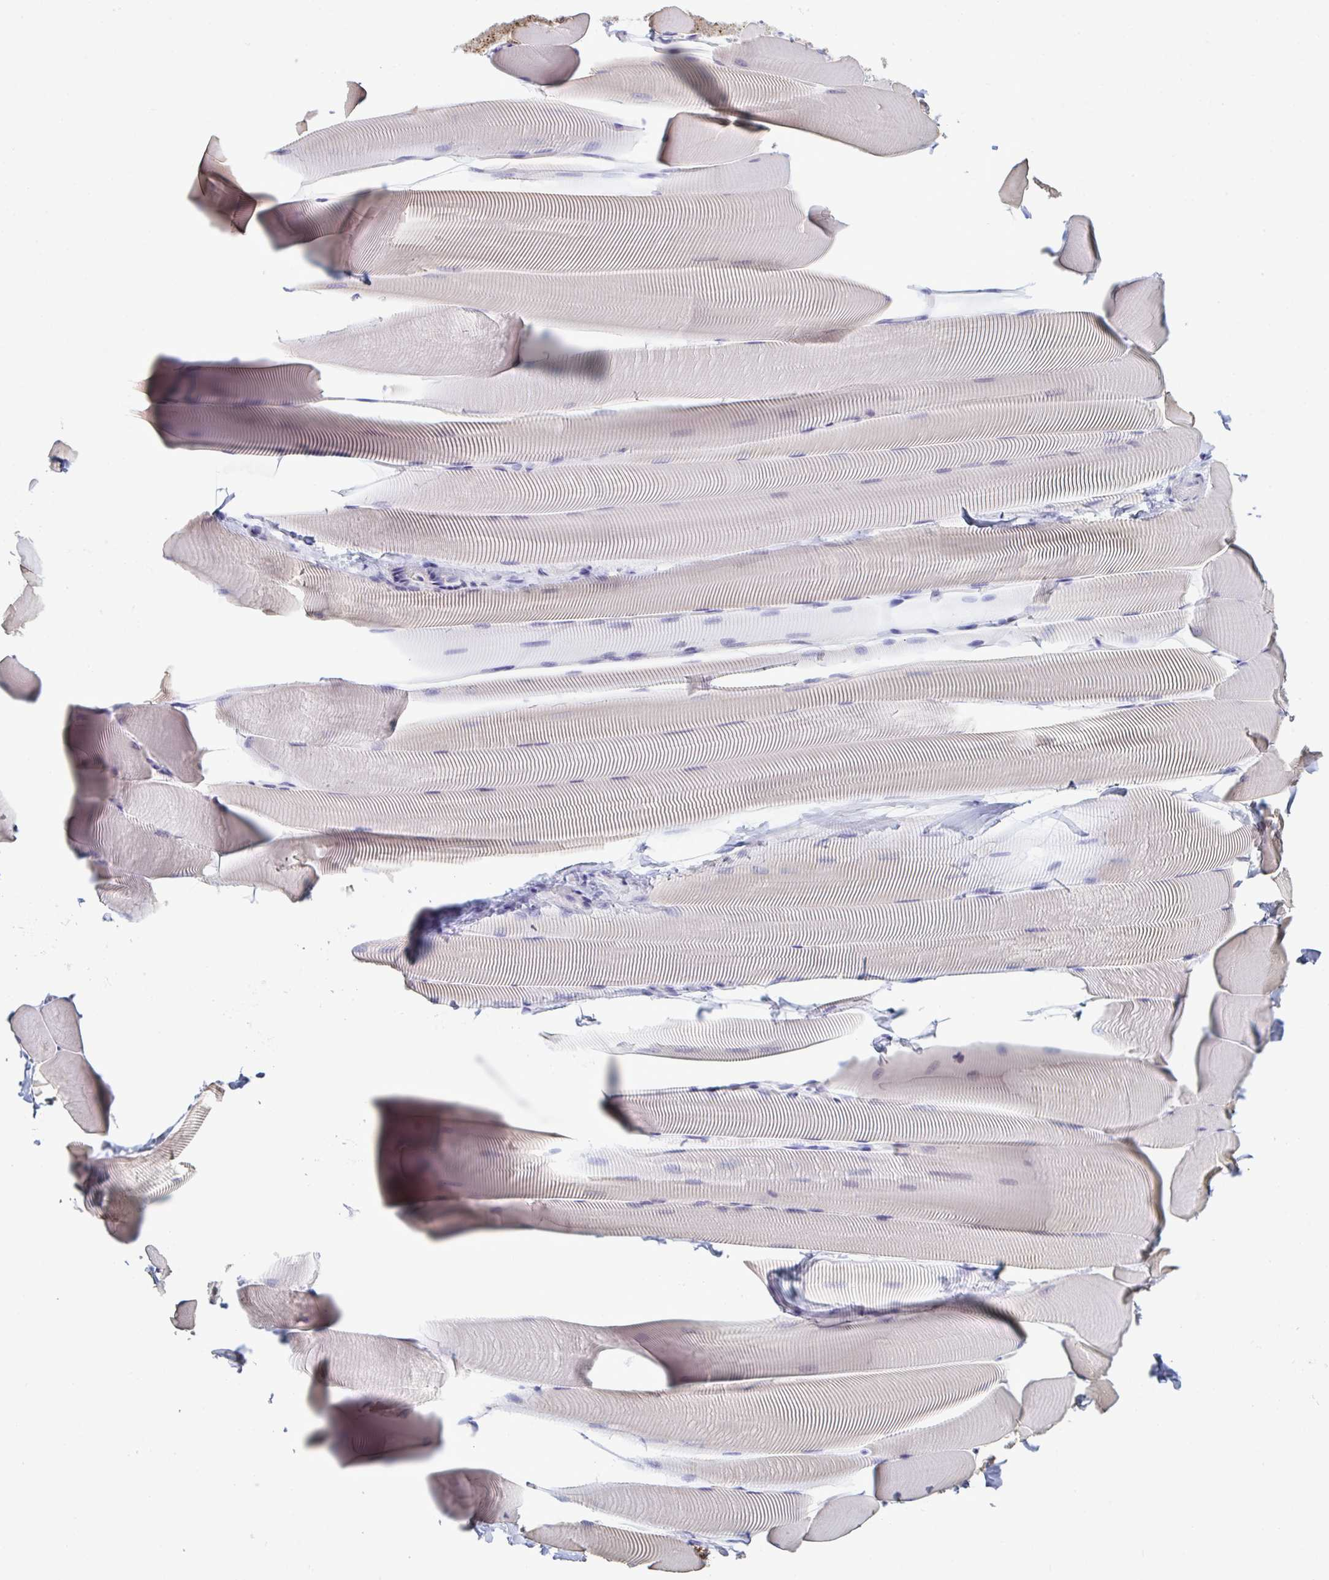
{"staining": {"intensity": "negative", "quantity": "none", "location": "none"}, "tissue": "skeletal muscle", "cell_type": "Myocytes", "image_type": "normal", "snomed": [{"axis": "morphology", "description": "Normal tissue, NOS"}, {"axis": "topography", "description": "Skeletal muscle"}], "caption": "This is a histopathology image of immunohistochemistry staining of benign skeletal muscle, which shows no positivity in myocytes.", "gene": "NAA30", "patient": {"sex": "male", "age": 25}}